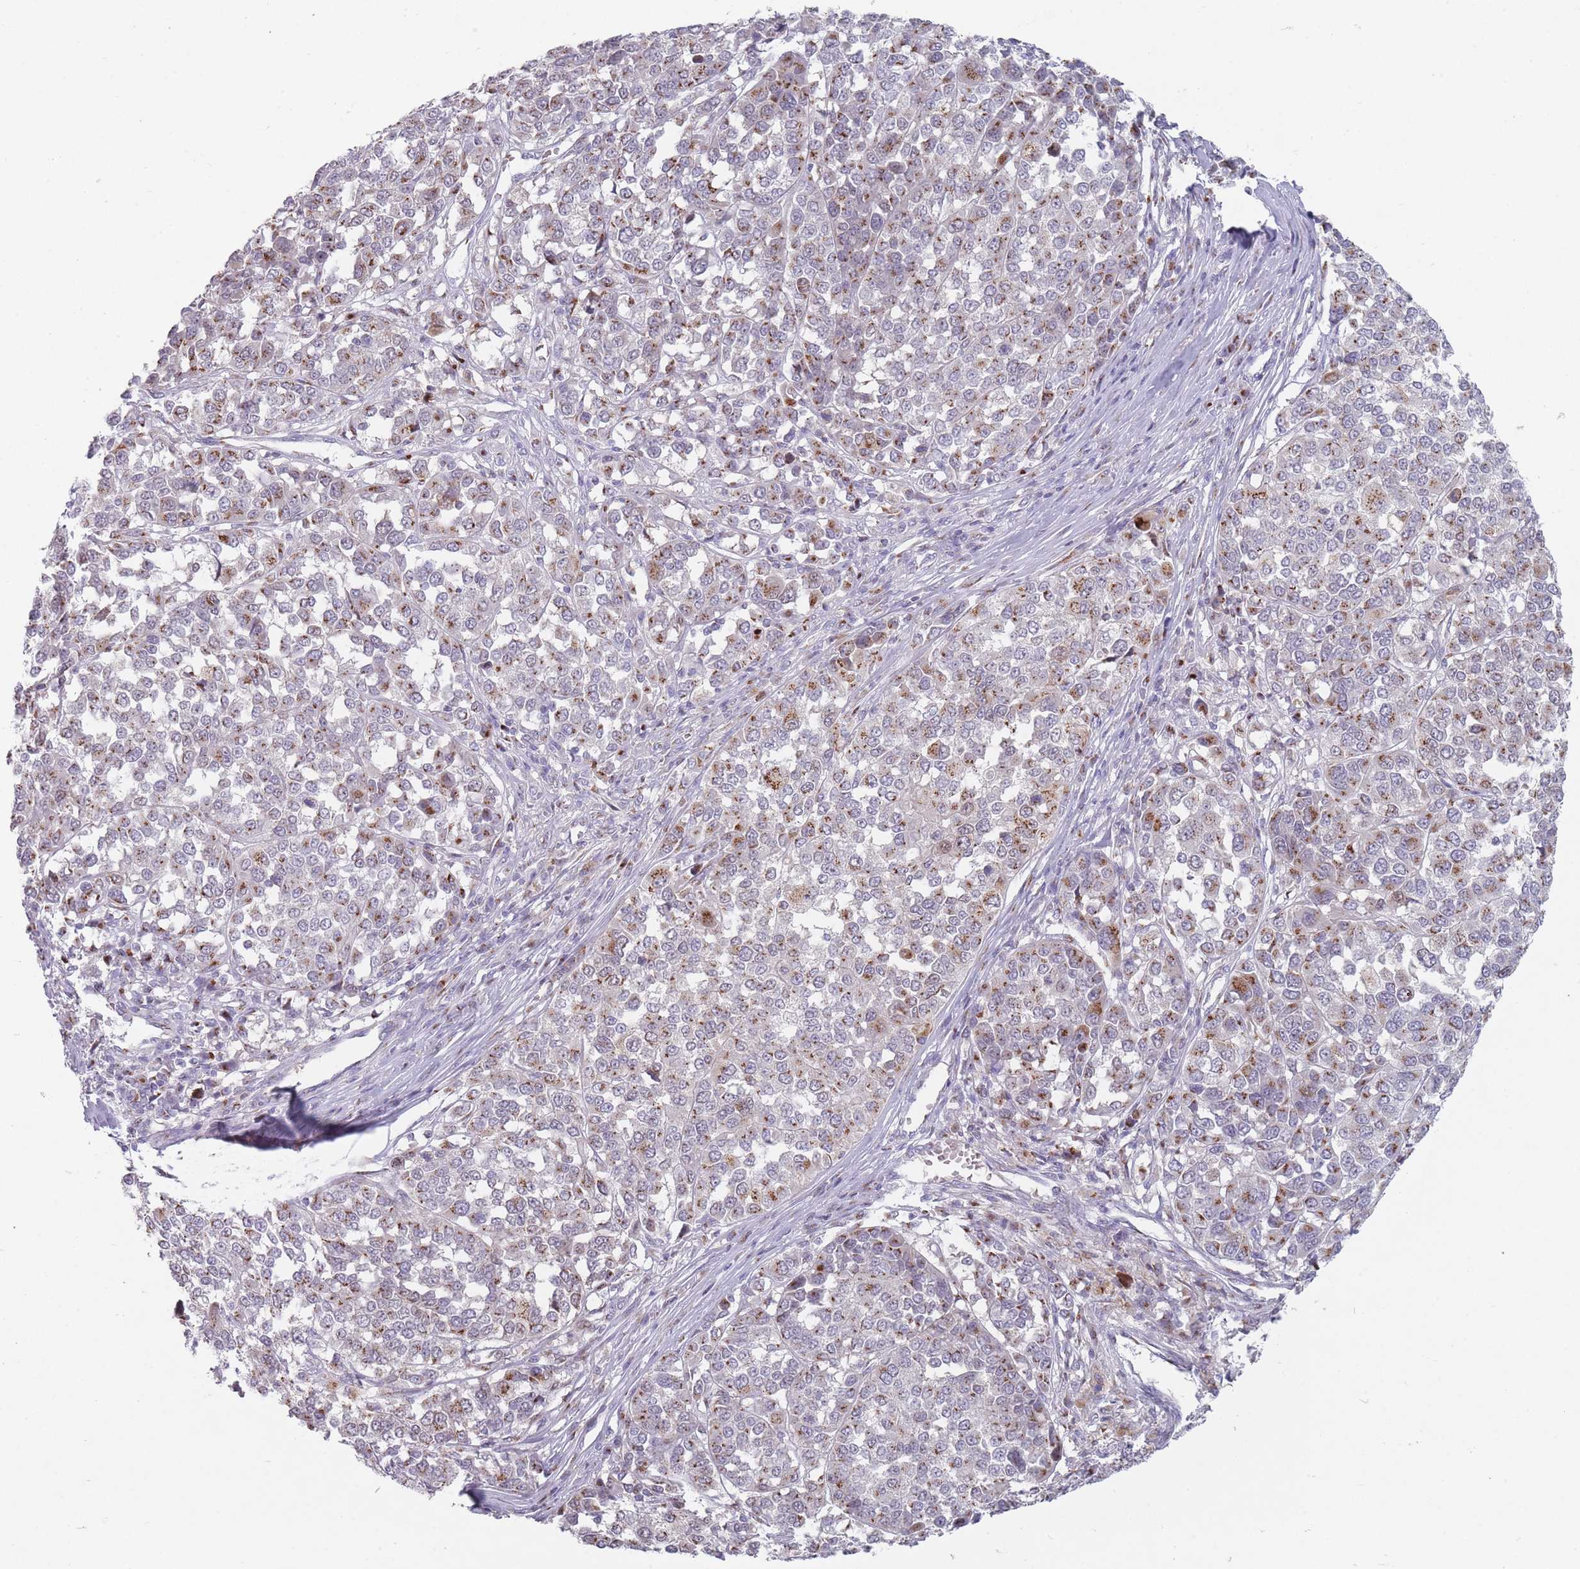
{"staining": {"intensity": "moderate", "quantity": ">75%", "location": "cytoplasmic/membranous"}, "tissue": "melanoma", "cell_type": "Tumor cells", "image_type": "cancer", "snomed": [{"axis": "morphology", "description": "Malignant melanoma, Metastatic site"}, {"axis": "topography", "description": "Lymph node"}], "caption": "Protein expression analysis of melanoma exhibits moderate cytoplasmic/membranous staining in about >75% of tumor cells.", "gene": "MAN1B1", "patient": {"sex": "male", "age": 44}}